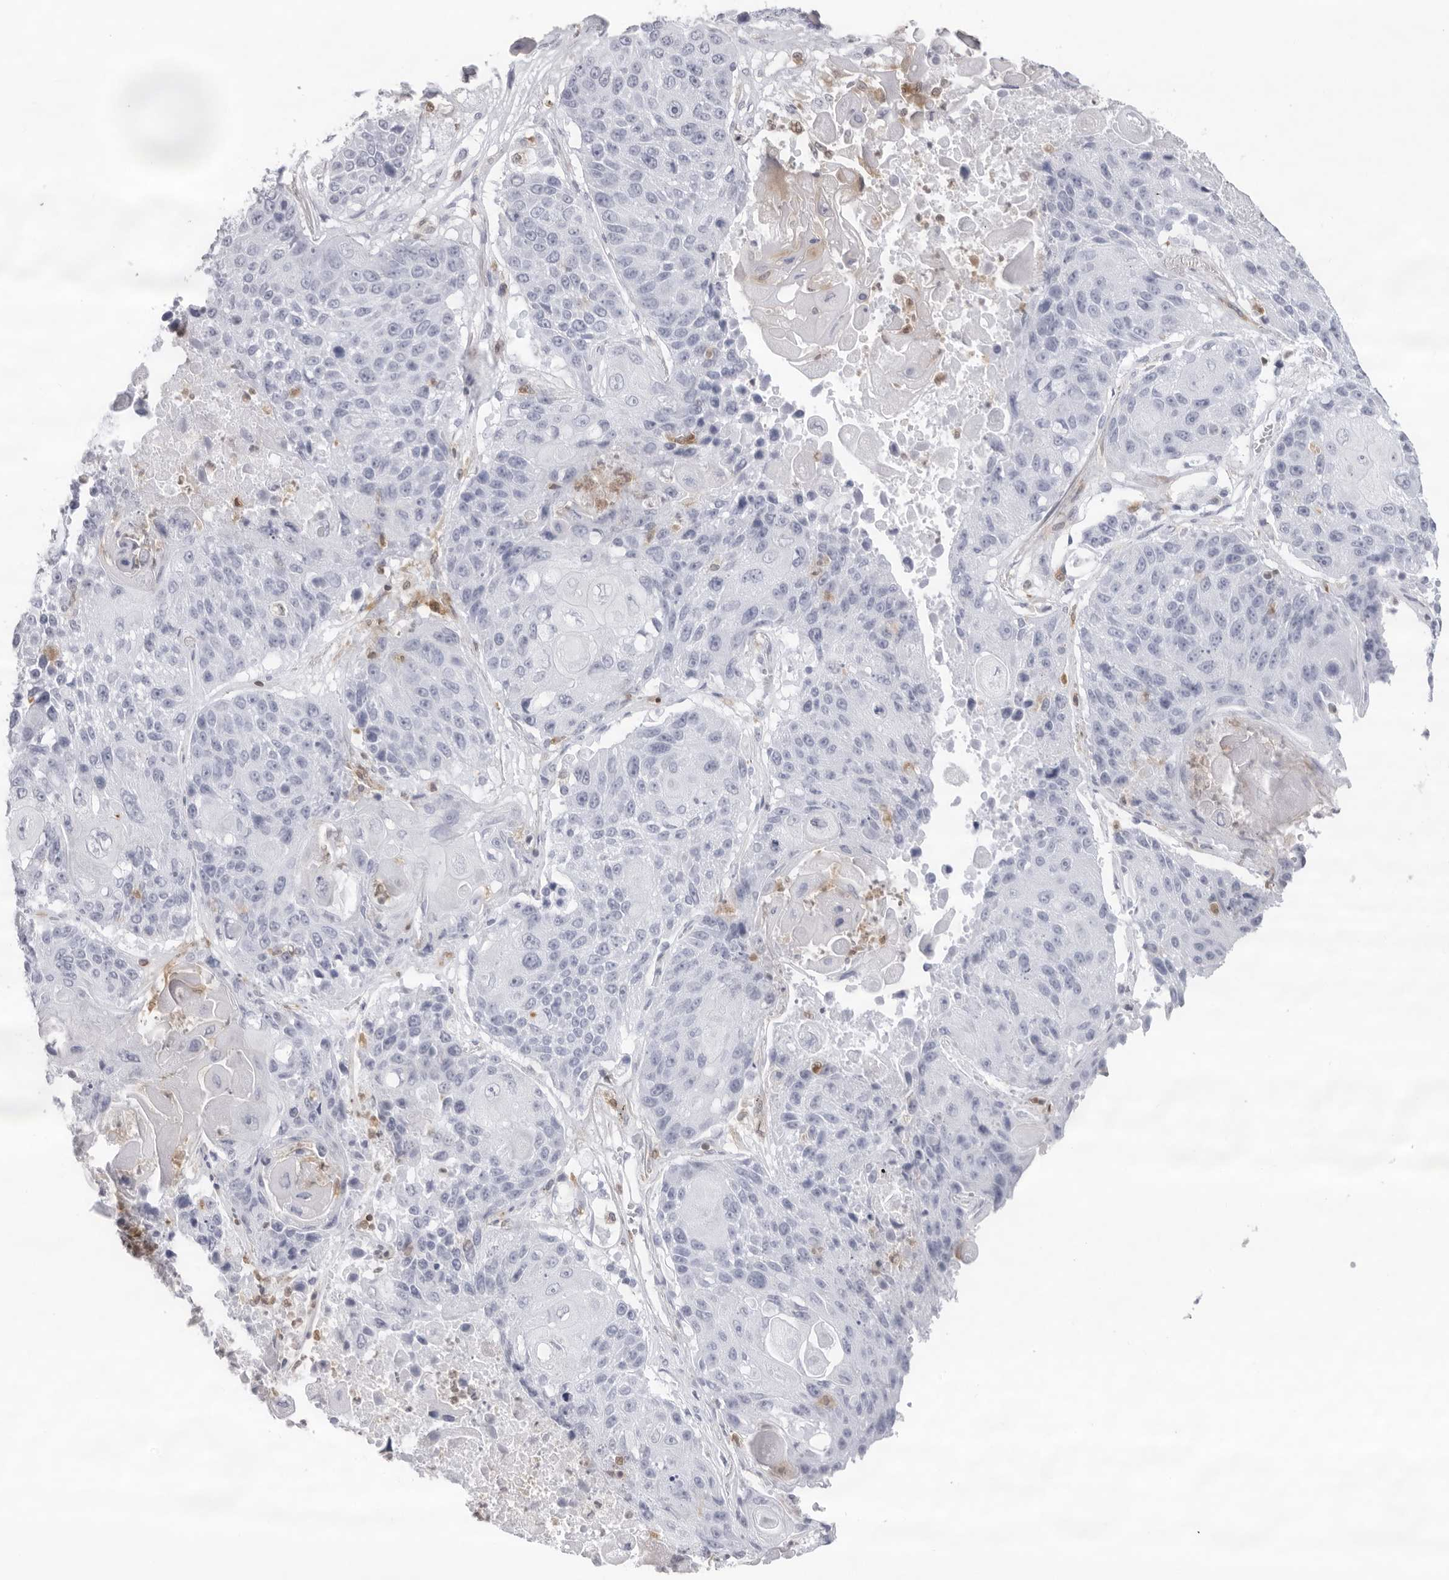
{"staining": {"intensity": "negative", "quantity": "none", "location": "none"}, "tissue": "lung cancer", "cell_type": "Tumor cells", "image_type": "cancer", "snomed": [{"axis": "morphology", "description": "Squamous cell carcinoma, NOS"}, {"axis": "topography", "description": "Lung"}], "caption": "This is a histopathology image of immunohistochemistry (IHC) staining of lung squamous cell carcinoma, which shows no expression in tumor cells.", "gene": "FMNL1", "patient": {"sex": "male", "age": 61}}